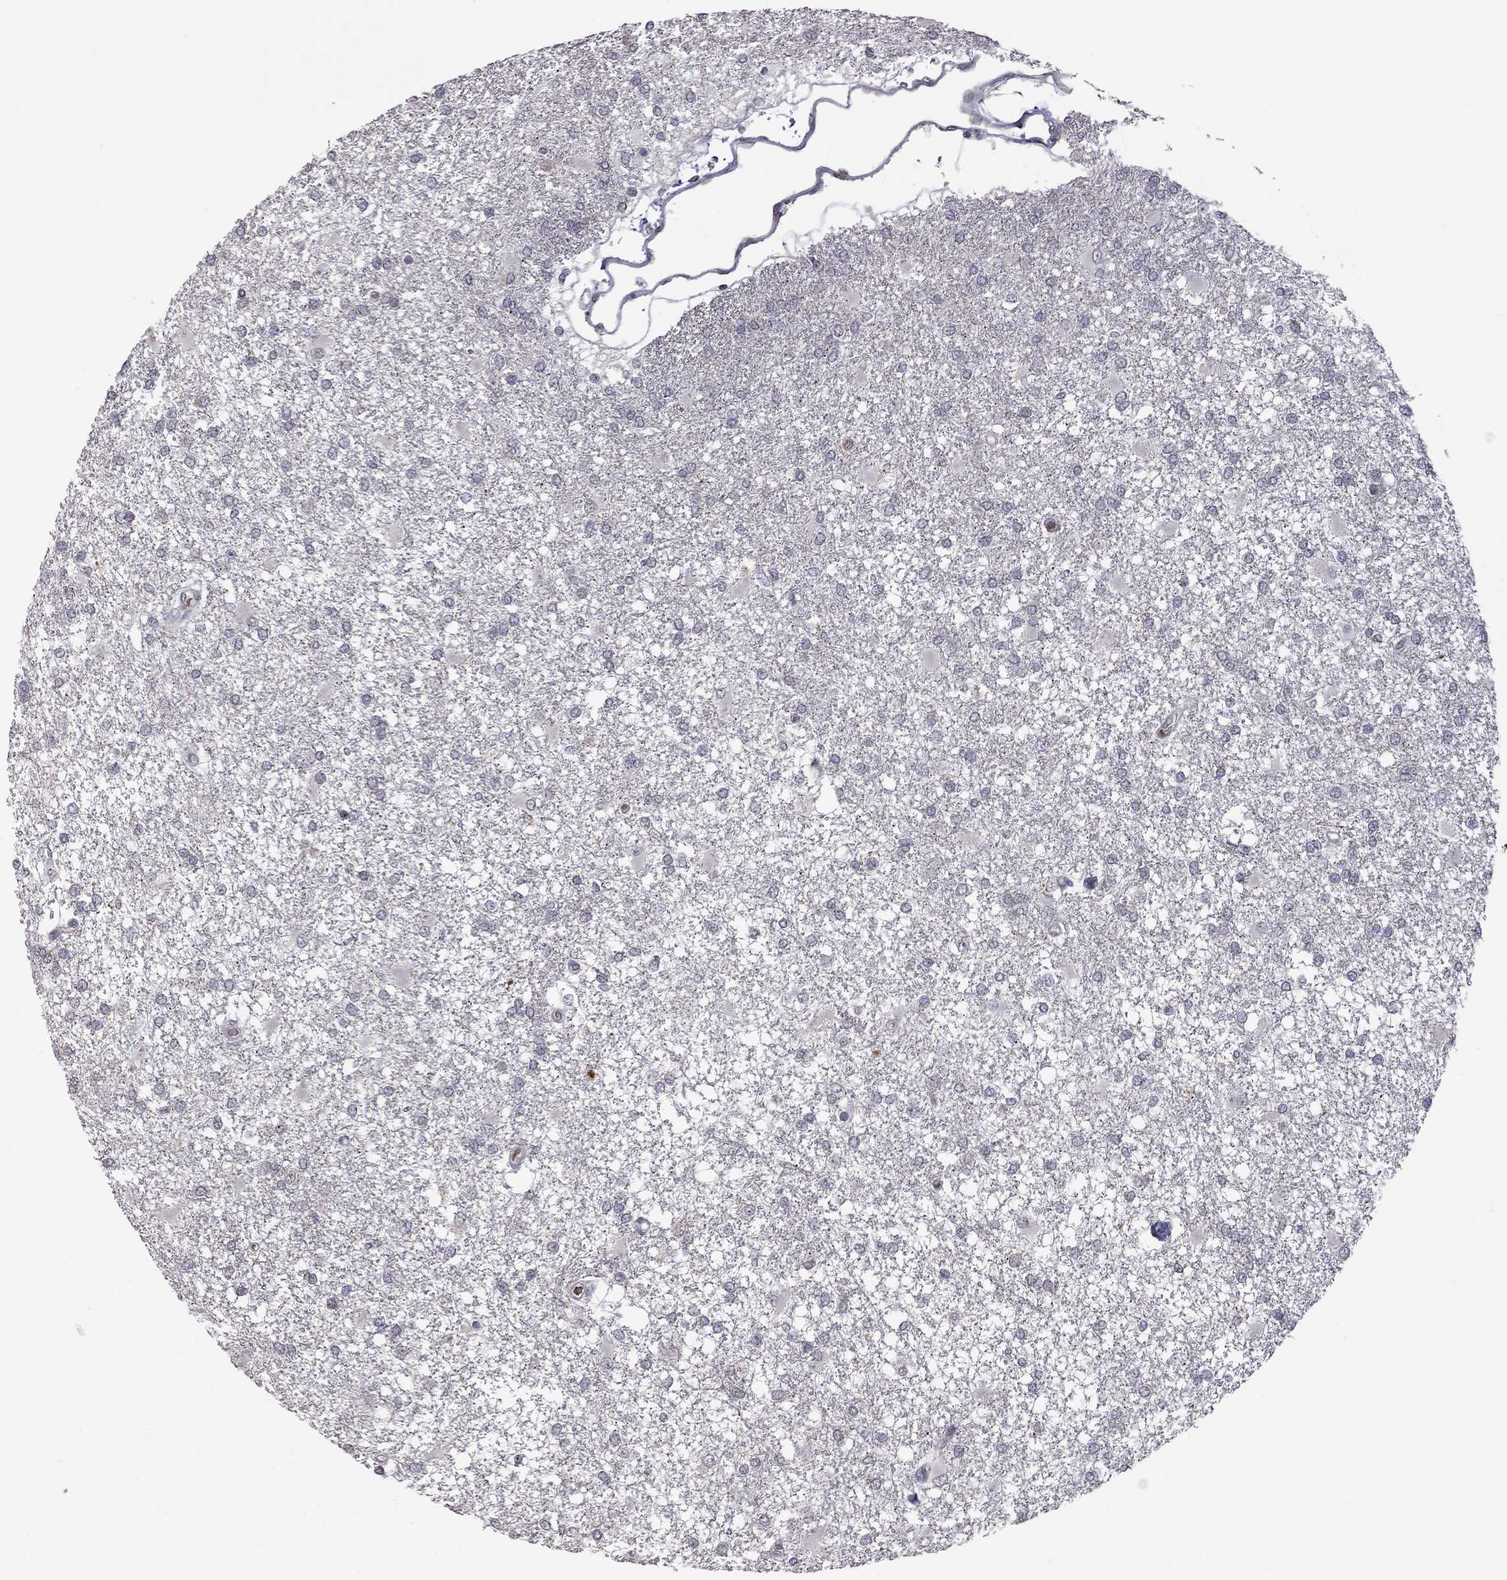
{"staining": {"intensity": "negative", "quantity": "none", "location": "none"}, "tissue": "glioma", "cell_type": "Tumor cells", "image_type": "cancer", "snomed": [{"axis": "morphology", "description": "Glioma, malignant, High grade"}, {"axis": "topography", "description": "Cerebral cortex"}], "caption": "An immunohistochemistry photomicrograph of malignant glioma (high-grade) is shown. There is no staining in tumor cells of malignant glioma (high-grade).", "gene": "MC3R", "patient": {"sex": "male", "age": 79}}